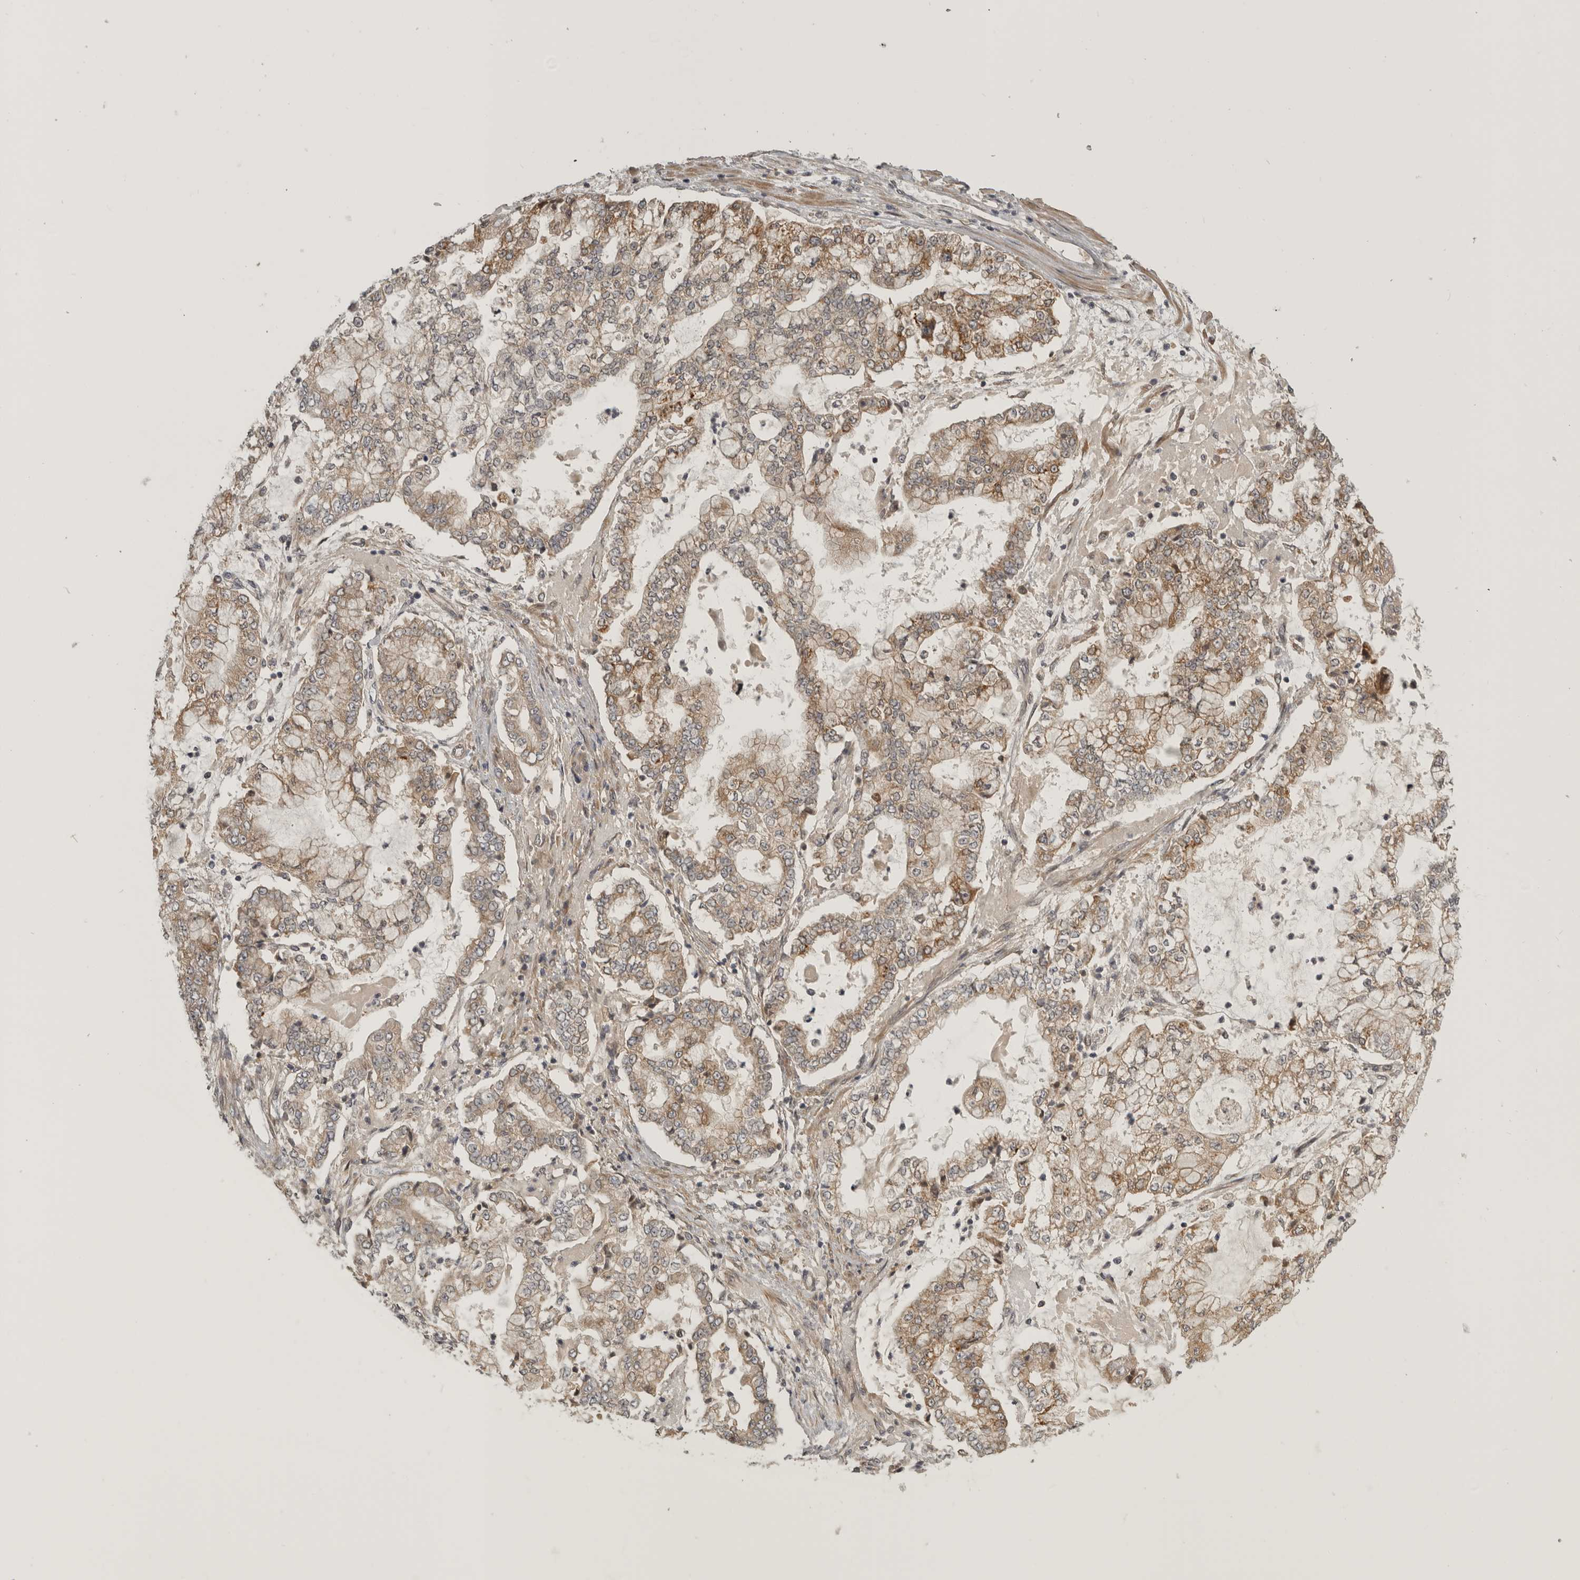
{"staining": {"intensity": "weak", "quantity": ">75%", "location": "cytoplasmic/membranous"}, "tissue": "stomach cancer", "cell_type": "Tumor cells", "image_type": "cancer", "snomed": [{"axis": "morphology", "description": "Adenocarcinoma, NOS"}, {"axis": "topography", "description": "Stomach"}], "caption": "IHC of adenocarcinoma (stomach) reveals low levels of weak cytoplasmic/membranous expression in about >75% of tumor cells.", "gene": "CUEDC1", "patient": {"sex": "male", "age": 76}}